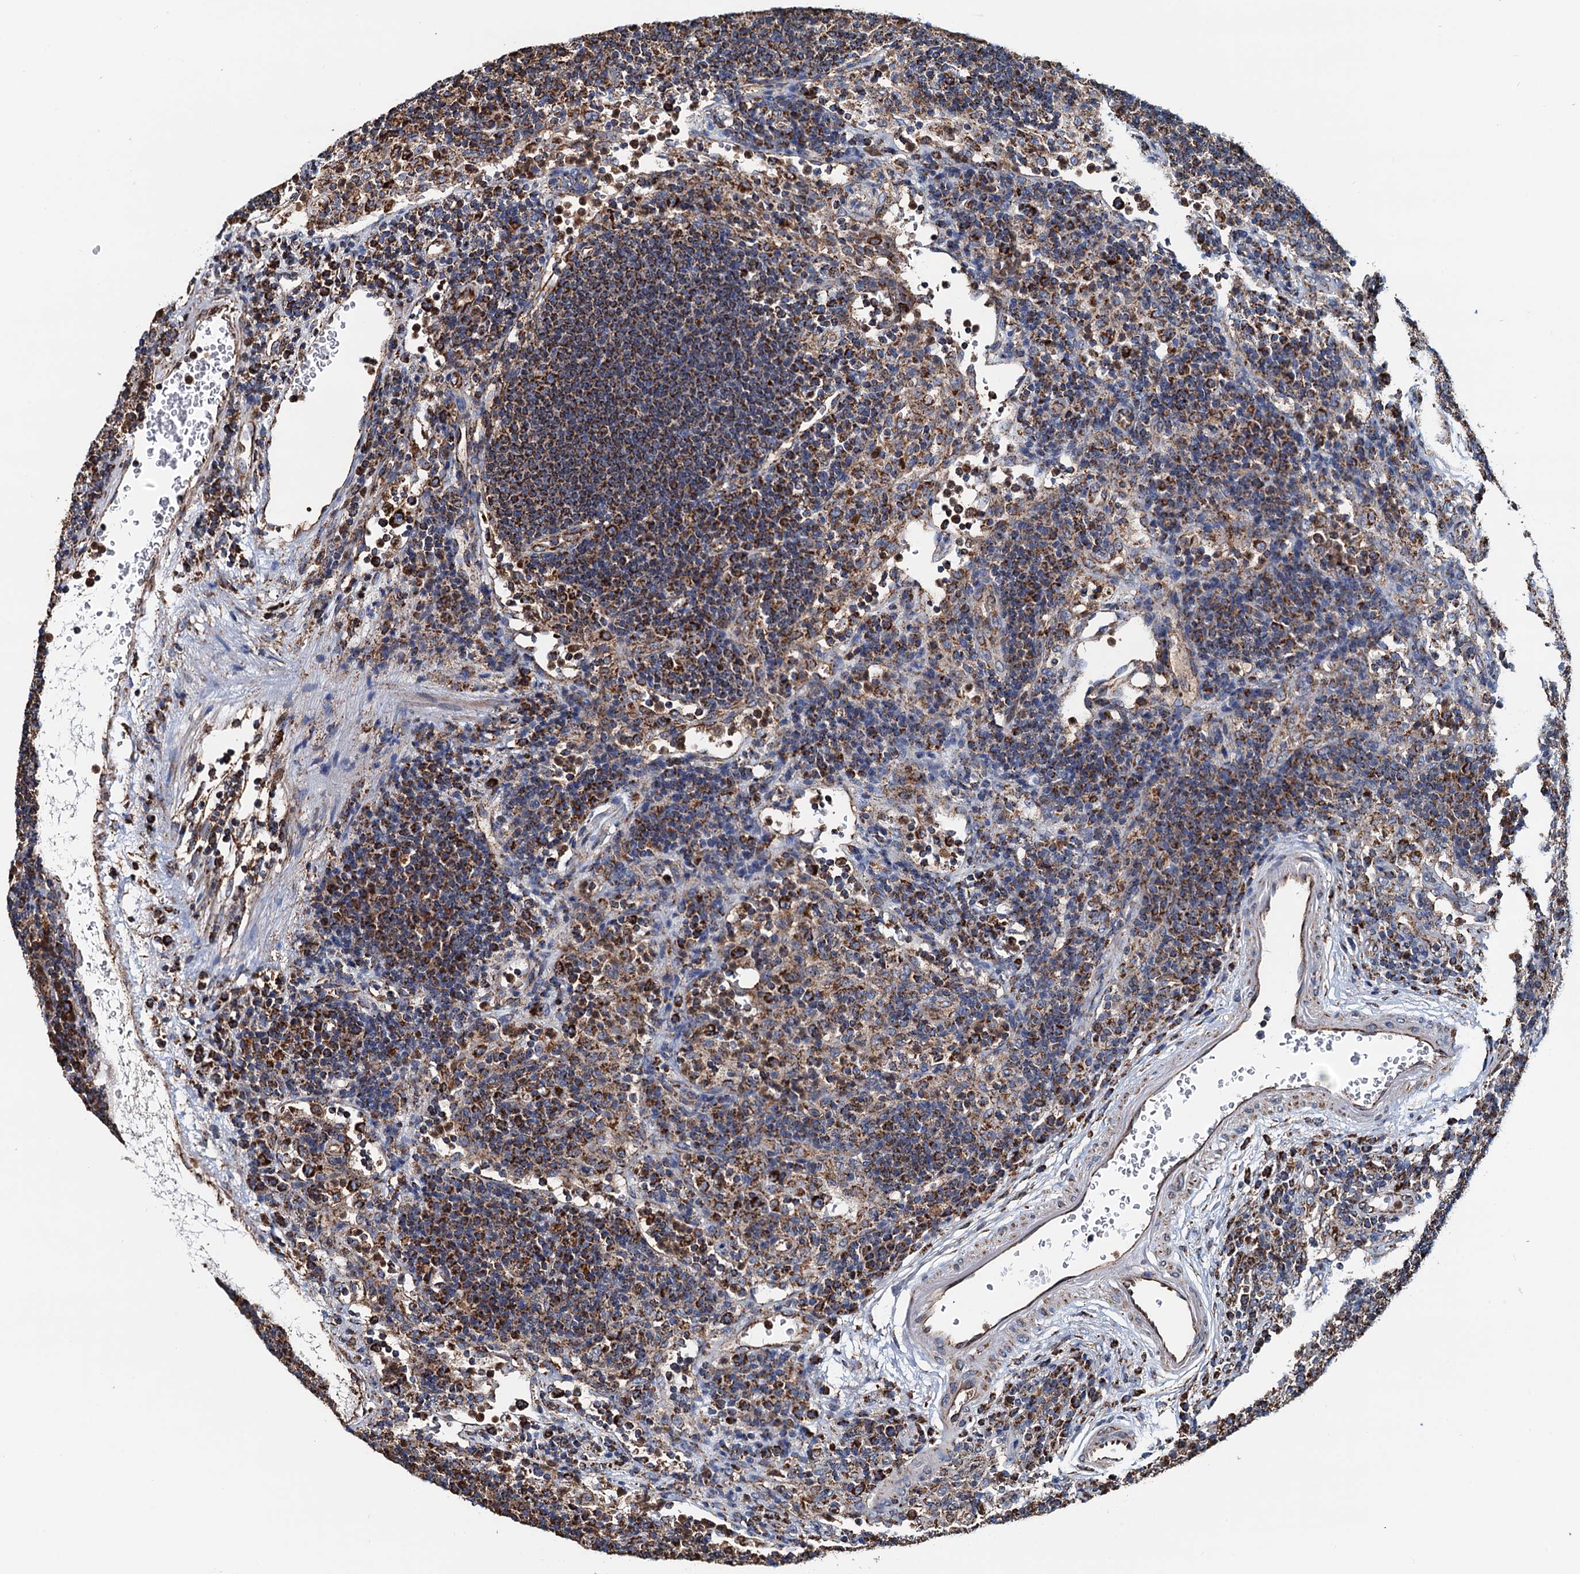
{"staining": {"intensity": "strong", "quantity": "25%-75%", "location": "cytoplasmic/membranous"}, "tissue": "lymph node", "cell_type": "Germinal center cells", "image_type": "normal", "snomed": [{"axis": "morphology", "description": "Normal tissue, NOS"}, {"axis": "topography", "description": "Lymph node"}], "caption": "Germinal center cells reveal high levels of strong cytoplasmic/membranous positivity in approximately 25%-75% of cells in normal lymph node. The protein of interest is stained brown, and the nuclei are stained in blue (DAB (3,3'-diaminobenzidine) IHC with brightfield microscopy, high magnification).", "gene": "AAGAB", "patient": {"sex": "female", "age": 70}}